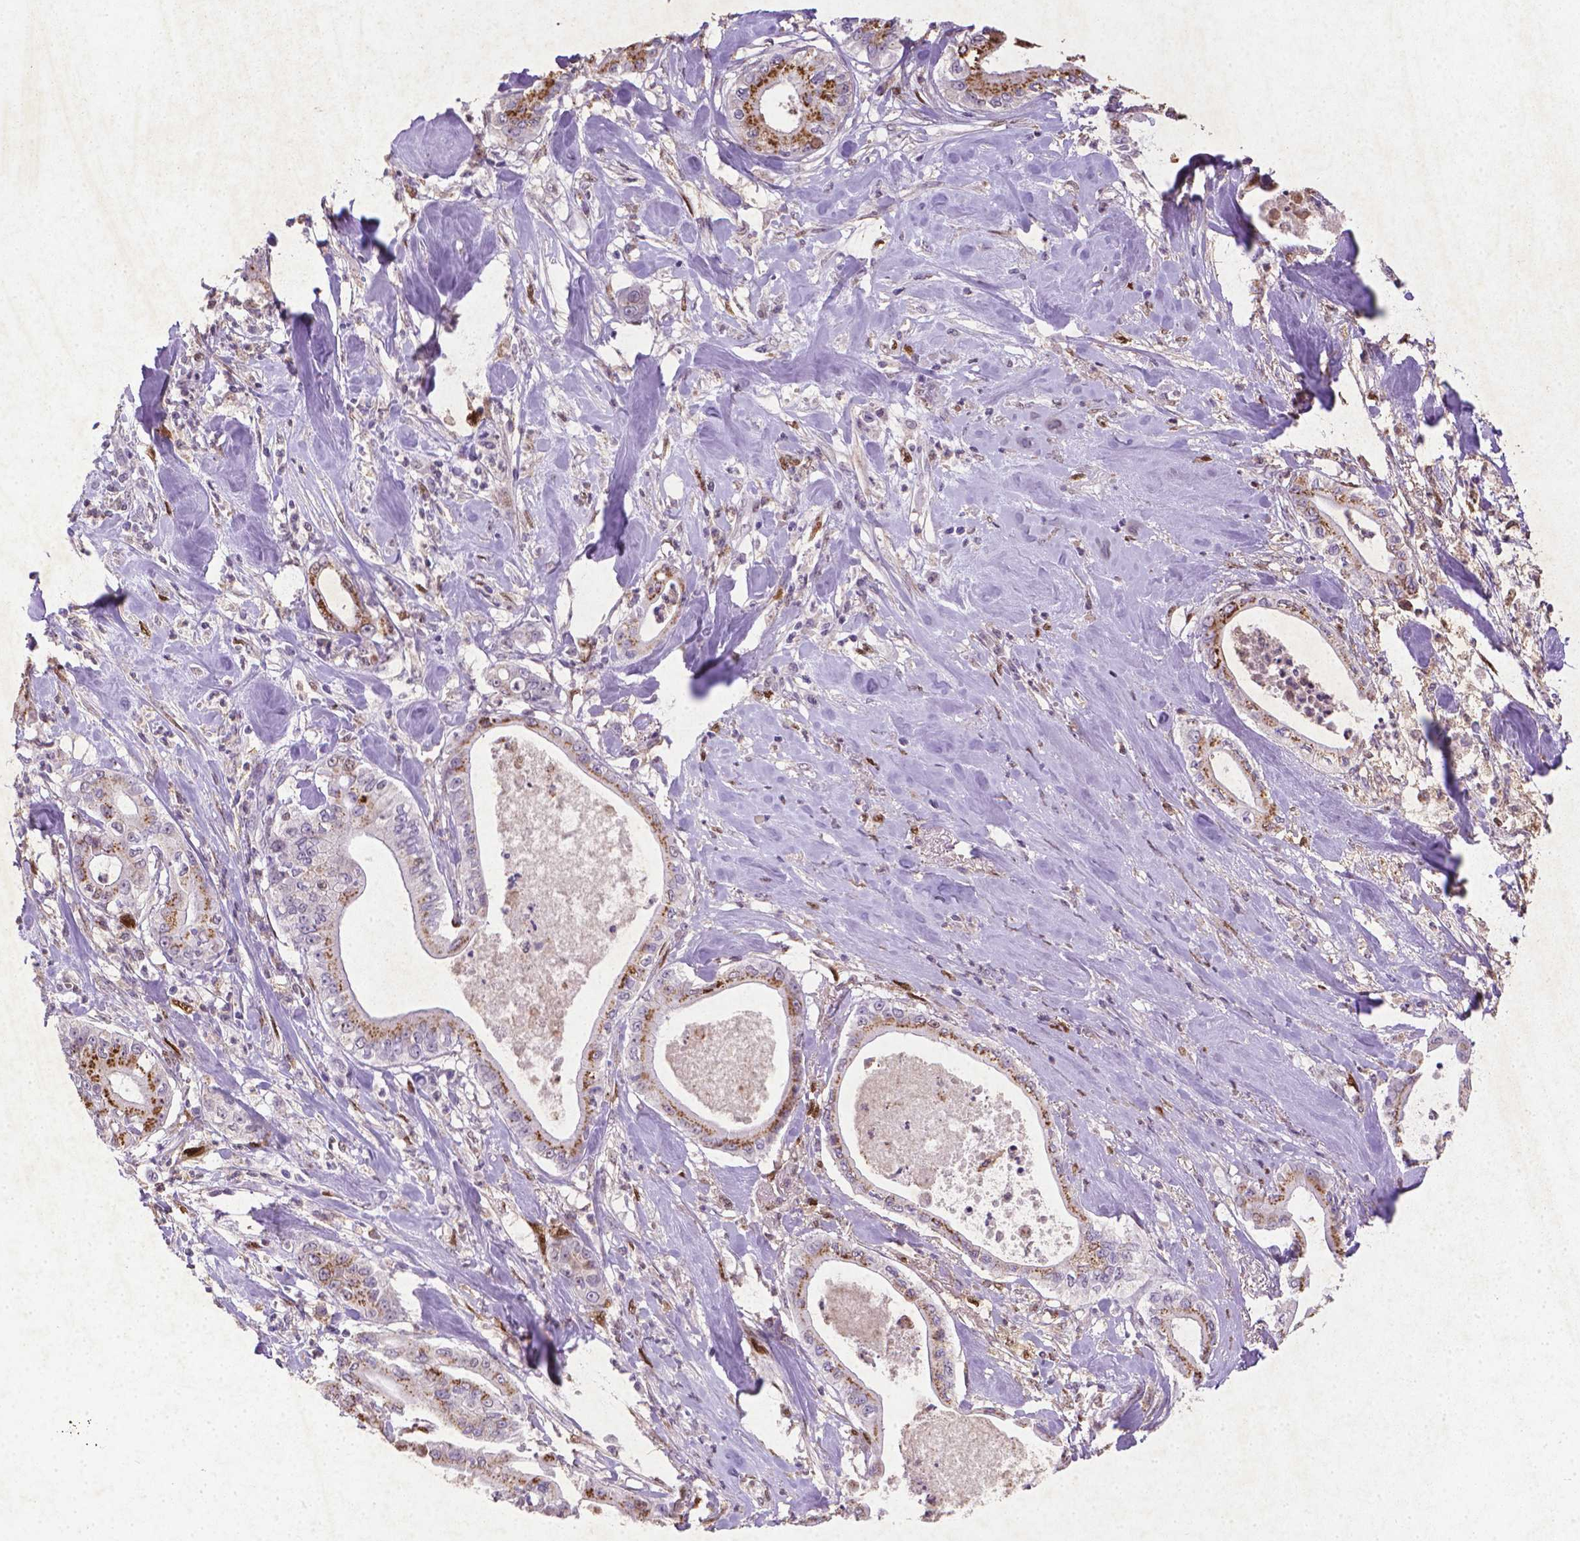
{"staining": {"intensity": "strong", "quantity": ">75%", "location": "cytoplasmic/membranous"}, "tissue": "pancreatic cancer", "cell_type": "Tumor cells", "image_type": "cancer", "snomed": [{"axis": "morphology", "description": "Adenocarcinoma, NOS"}, {"axis": "topography", "description": "Pancreas"}], "caption": "This is an image of IHC staining of pancreatic adenocarcinoma, which shows strong positivity in the cytoplasmic/membranous of tumor cells.", "gene": "CDKN1A", "patient": {"sex": "male", "age": 71}}